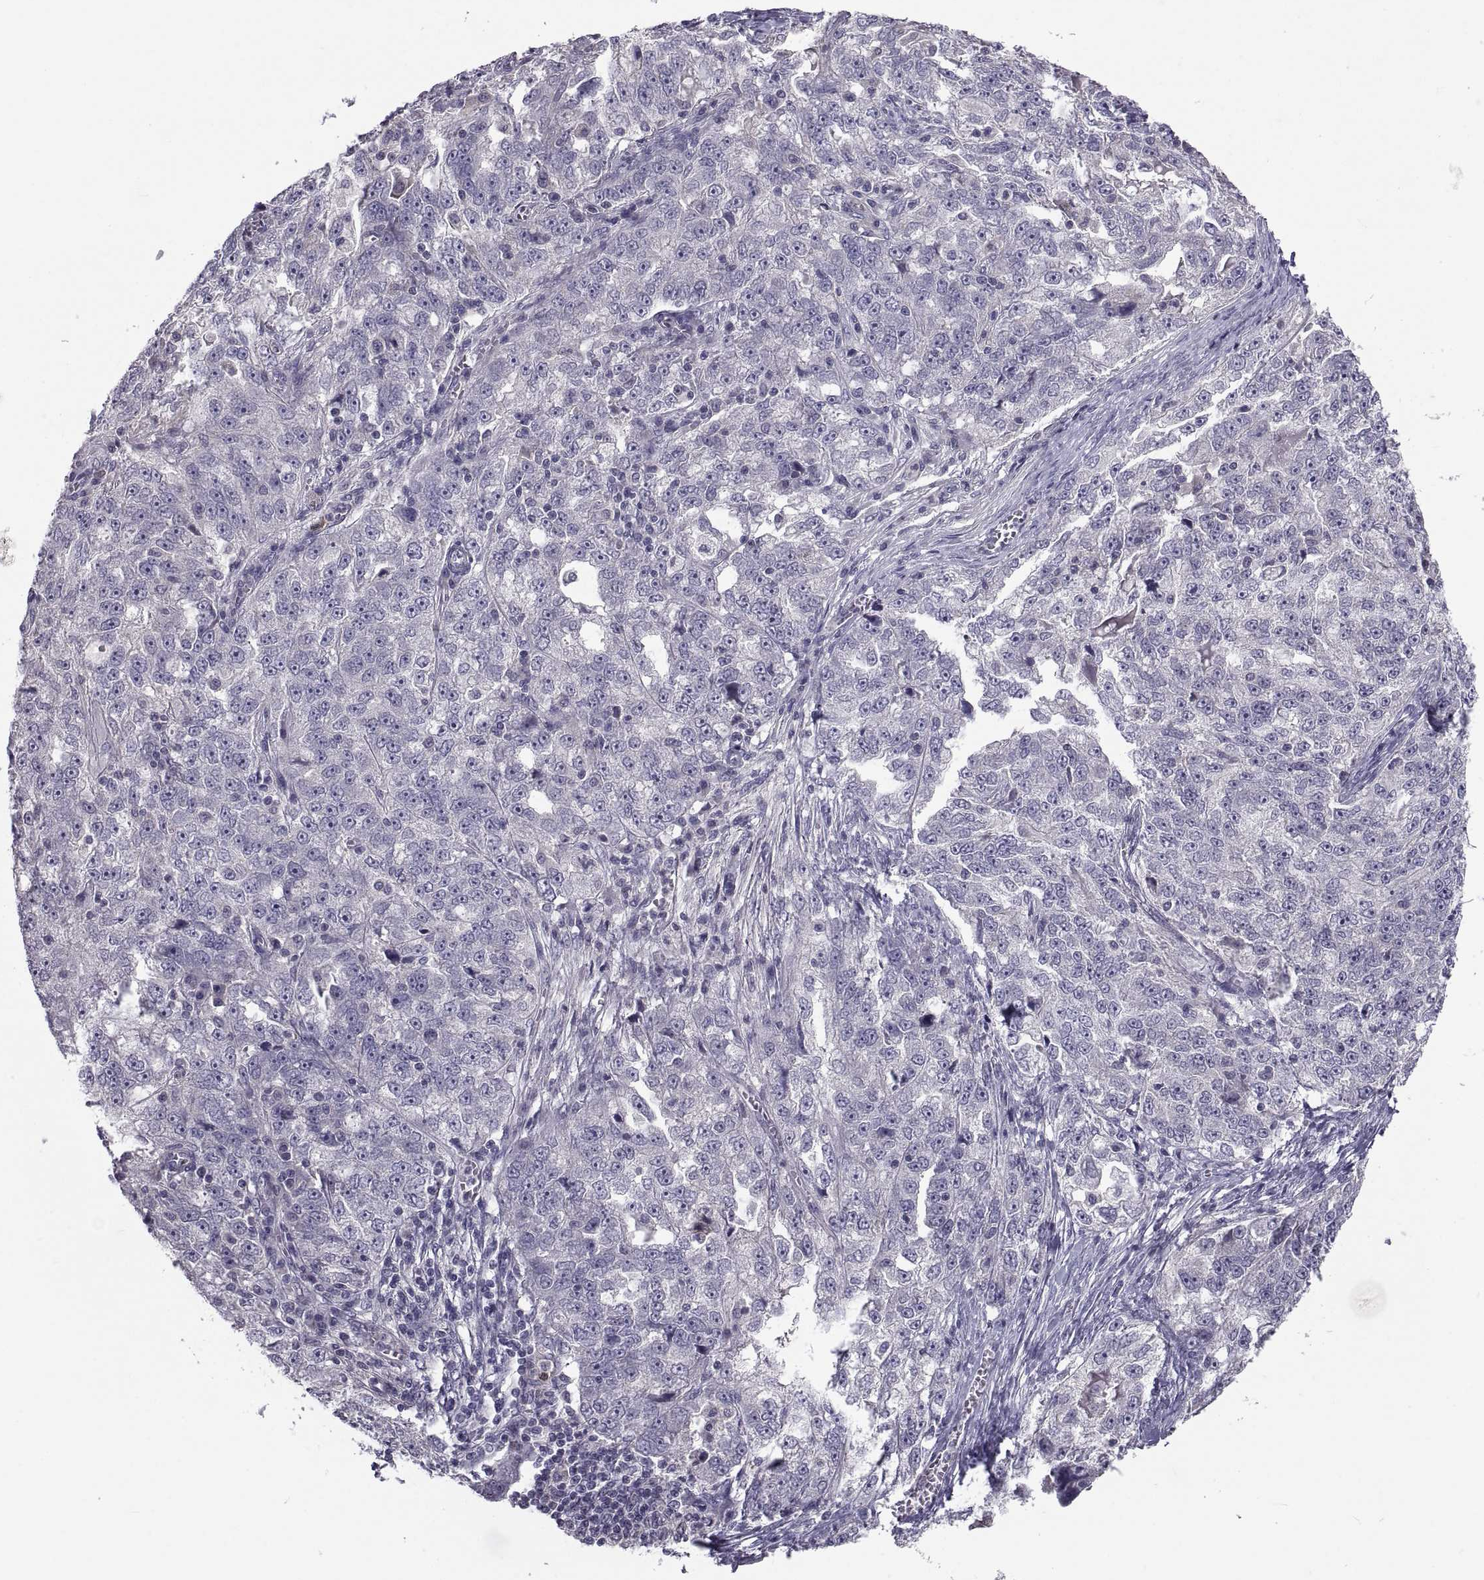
{"staining": {"intensity": "negative", "quantity": "none", "location": "none"}, "tissue": "ovarian cancer", "cell_type": "Tumor cells", "image_type": "cancer", "snomed": [{"axis": "morphology", "description": "Cystadenocarcinoma, serous, NOS"}, {"axis": "topography", "description": "Ovary"}], "caption": "Immunohistochemistry (IHC) micrograph of neoplastic tissue: human ovarian cancer (serous cystadenocarcinoma) stained with DAB displays no significant protein staining in tumor cells.", "gene": "NPTX2", "patient": {"sex": "female", "age": 51}}